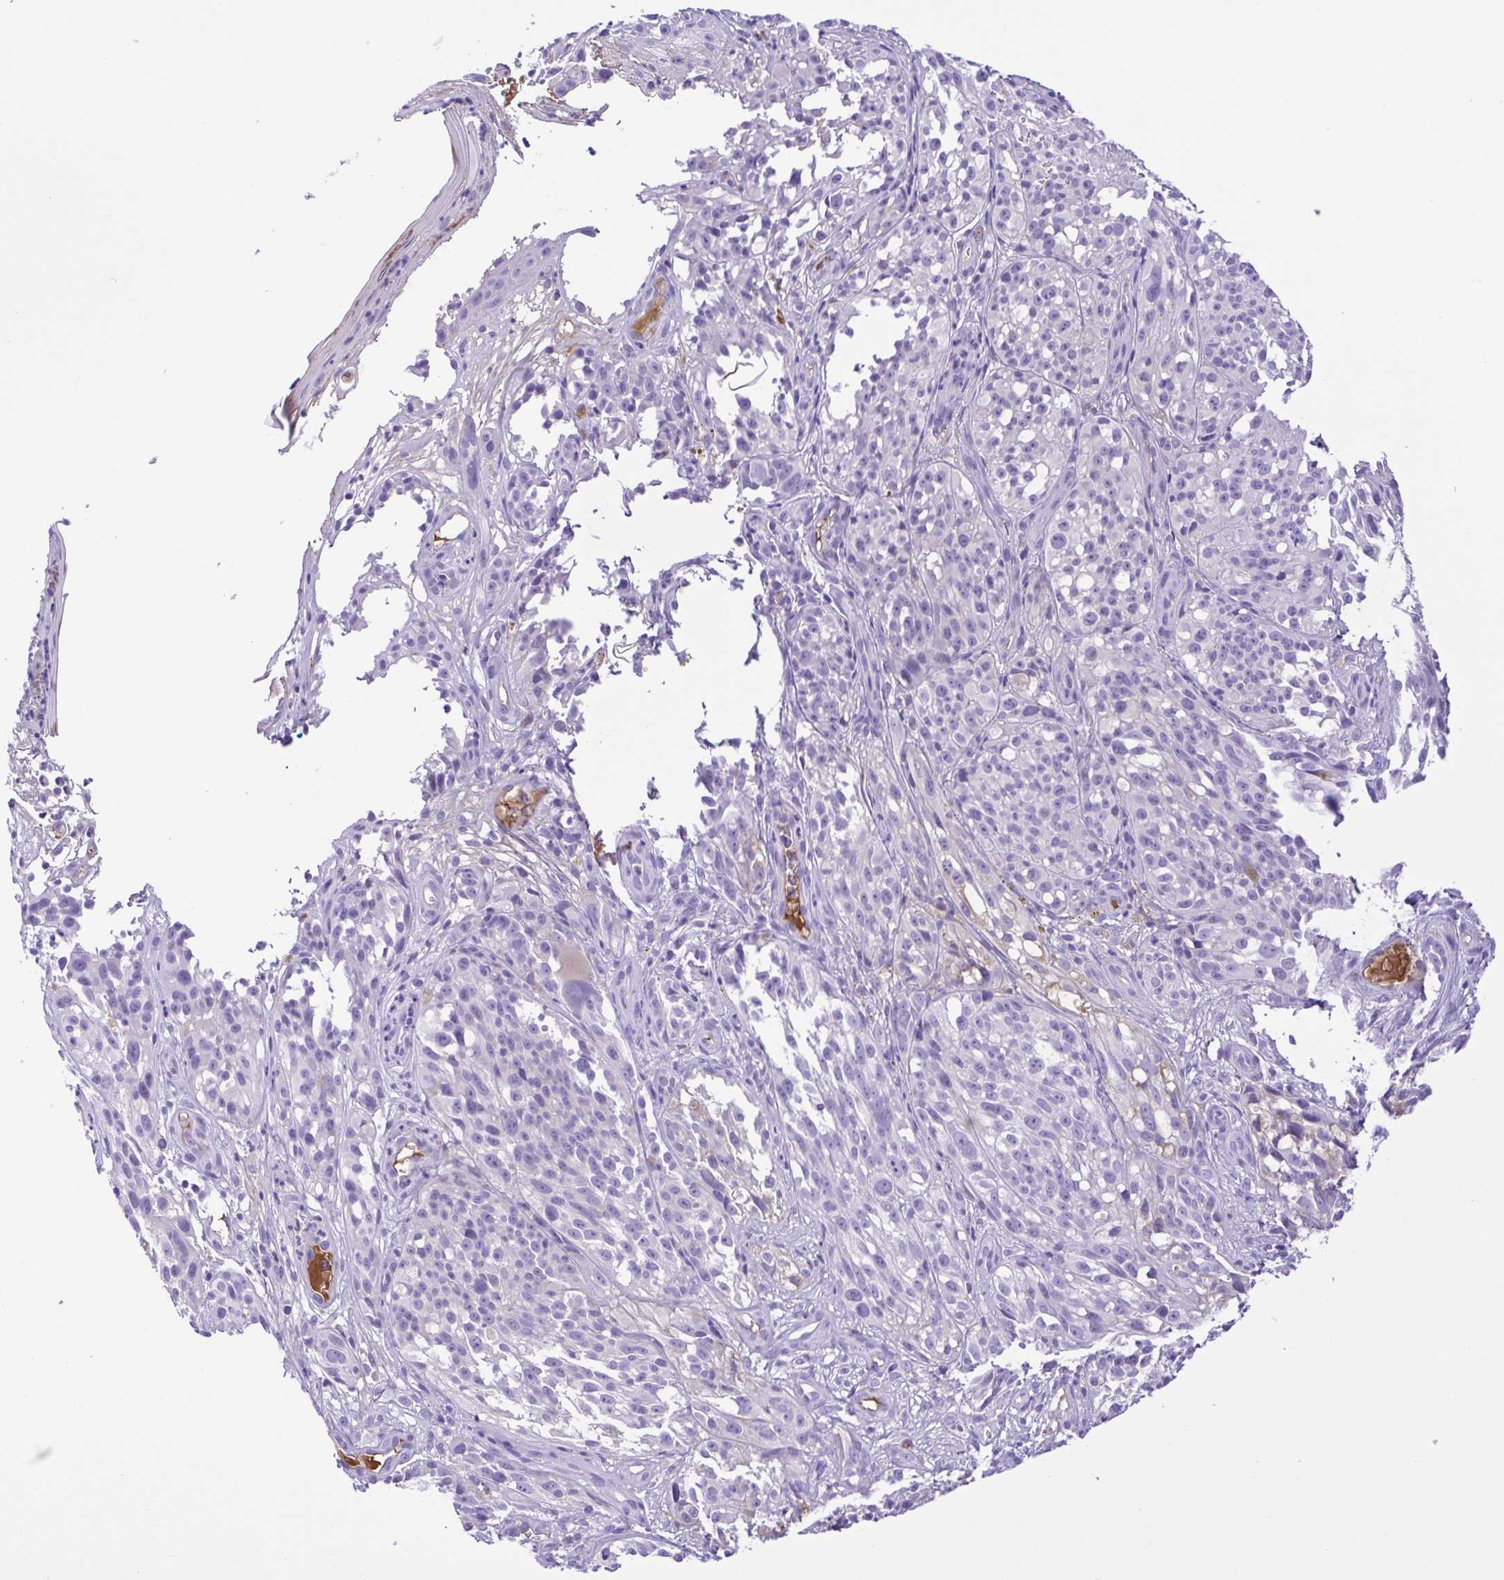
{"staining": {"intensity": "negative", "quantity": "none", "location": "none"}, "tissue": "melanoma", "cell_type": "Tumor cells", "image_type": "cancer", "snomed": [{"axis": "morphology", "description": "Malignant melanoma, NOS"}, {"axis": "topography", "description": "Skin"}], "caption": "Immunohistochemistry photomicrograph of malignant melanoma stained for a protein (brown), which exhibits no staining in tumor cells.", "gene": "IGFL1", "patient": {"sex": "female", "age": 85}}